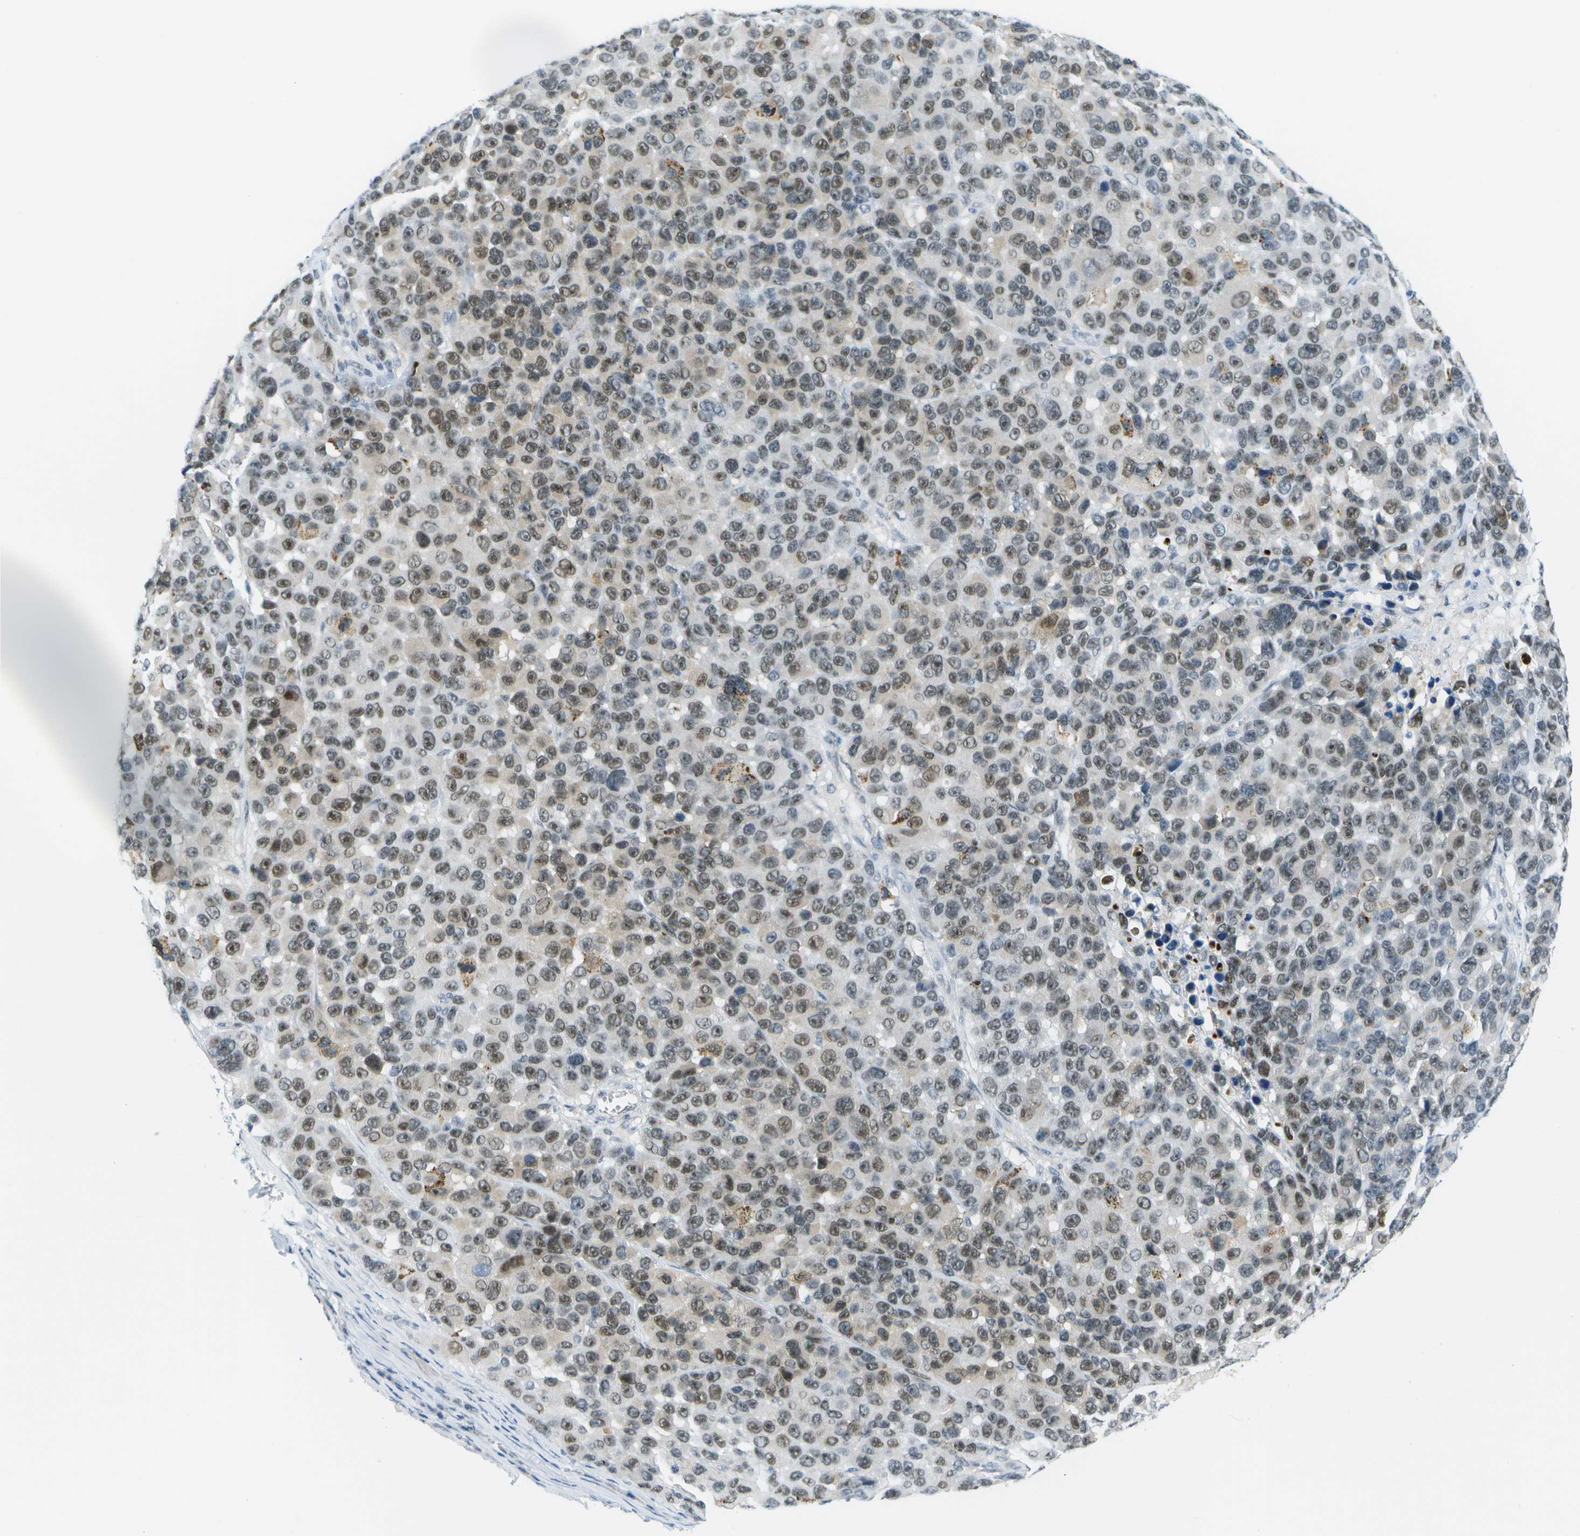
{"staining": {"intensity": "moderate", "quantity": "25%-75%", "location": "nuclear"}, "tissue": "melanoma", "cell_type": "Tumor cells", "image_type": "cancer", "snomed": [{"axis": "morphology", "description": "Malignant melanoma, NOS"}, {"axis": "topography", "description": "Skin"}], "caption": "Protein staining by immunohistochemistry reveals moderate nuclear expression in approximately 25%-75% of tumor cells in malignant melanoma. The staining was performed using DAB, with brown indicating positive protein expression. Nuclei are stained blue with hematoxylin.", "gene": "PITHD1", "patient": {"sex": "male", "age": 53}}